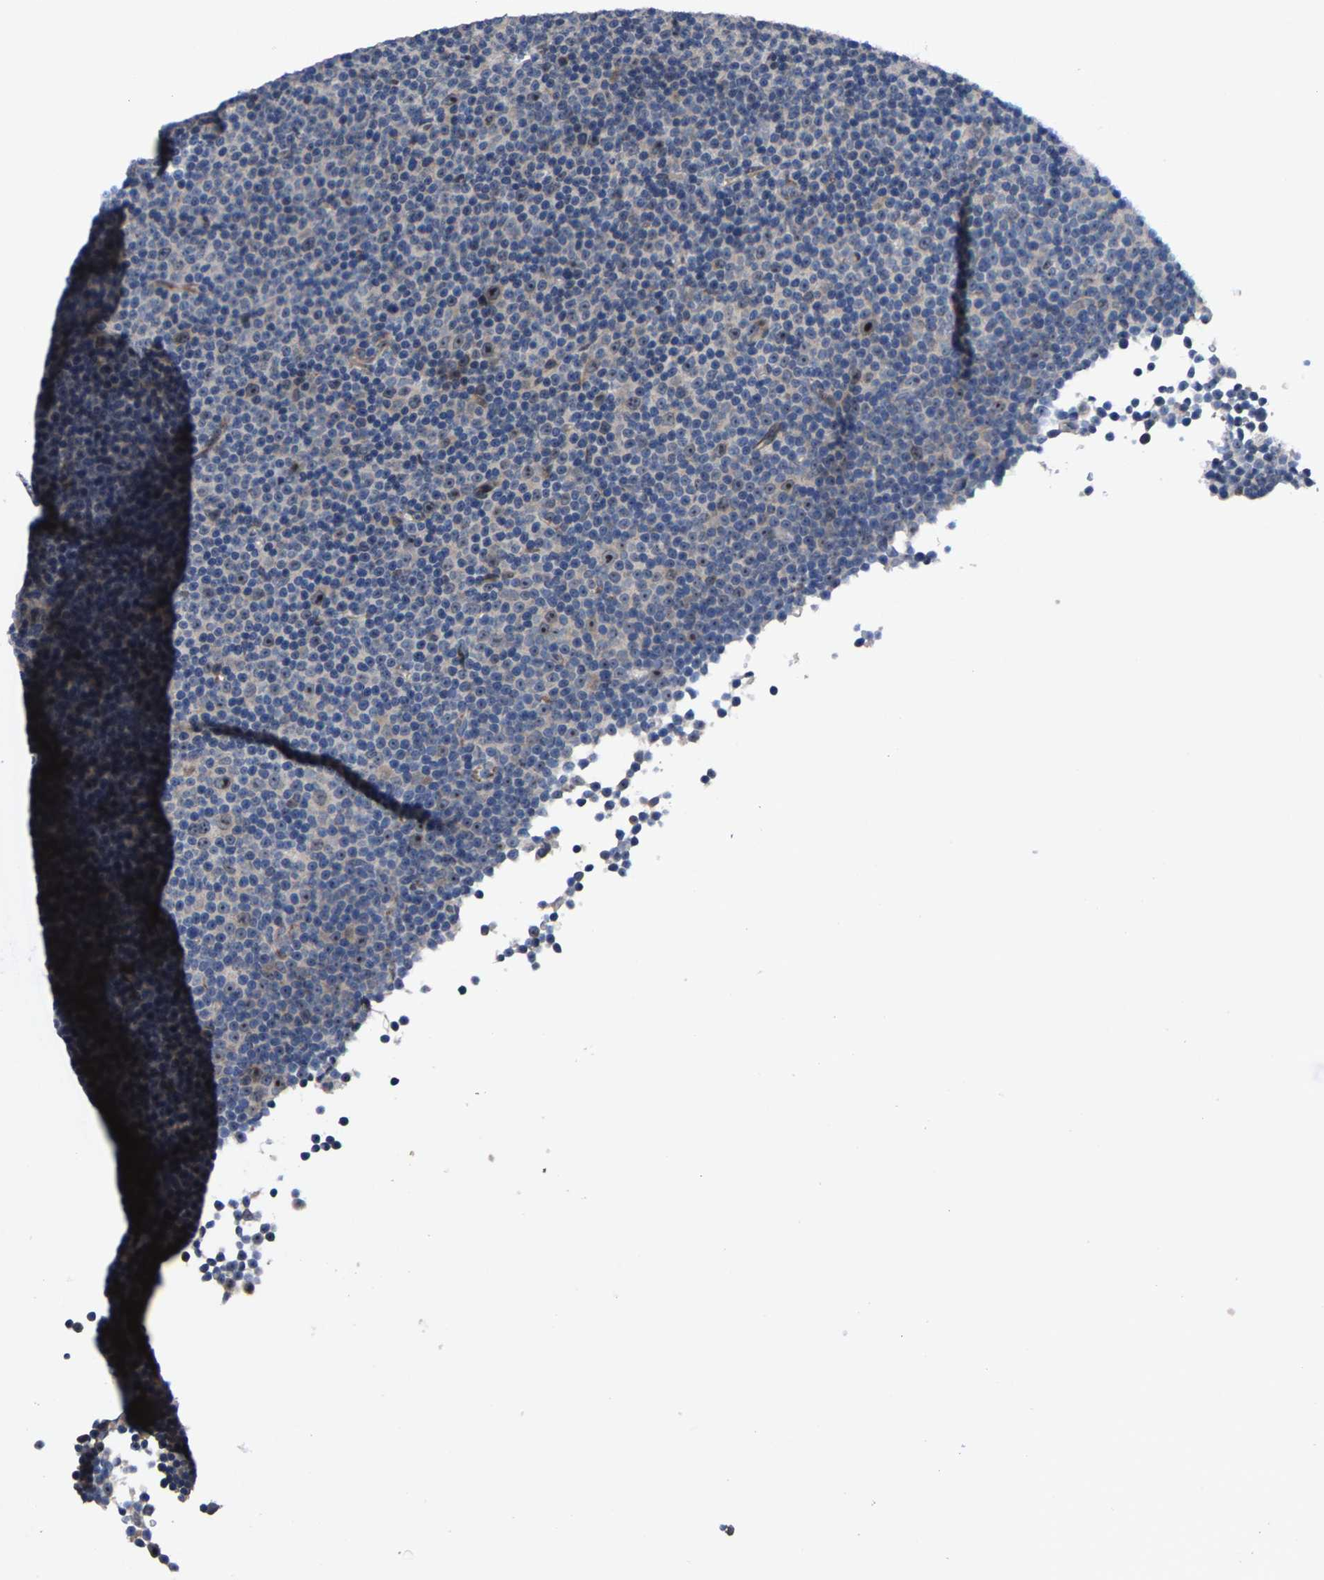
{"staining": {"intensity": "negative", "quantity": "none", "location": "none"}, "tissue": "lymphoma", "cell_type": "Tumor cells", "image_type": "cancer", "snomed": [{"axis": "morphology", "description": "Malignant lymphoma, non-Hodgkin's type, Low grade"}, {"axis": "topography", "description": "Lymph node"}], "caption": "Immunohistochemistry photomicrograph of neoplastic tissue: low-grade malignant lymphoma, non-Hodgkin's type stained with DAB (3,3'-diaminobenzidine) exhibits no significant protein staining in tumor cells.", "gene": "HAUS6", "patient": {"sex": "female", "age": 67}}